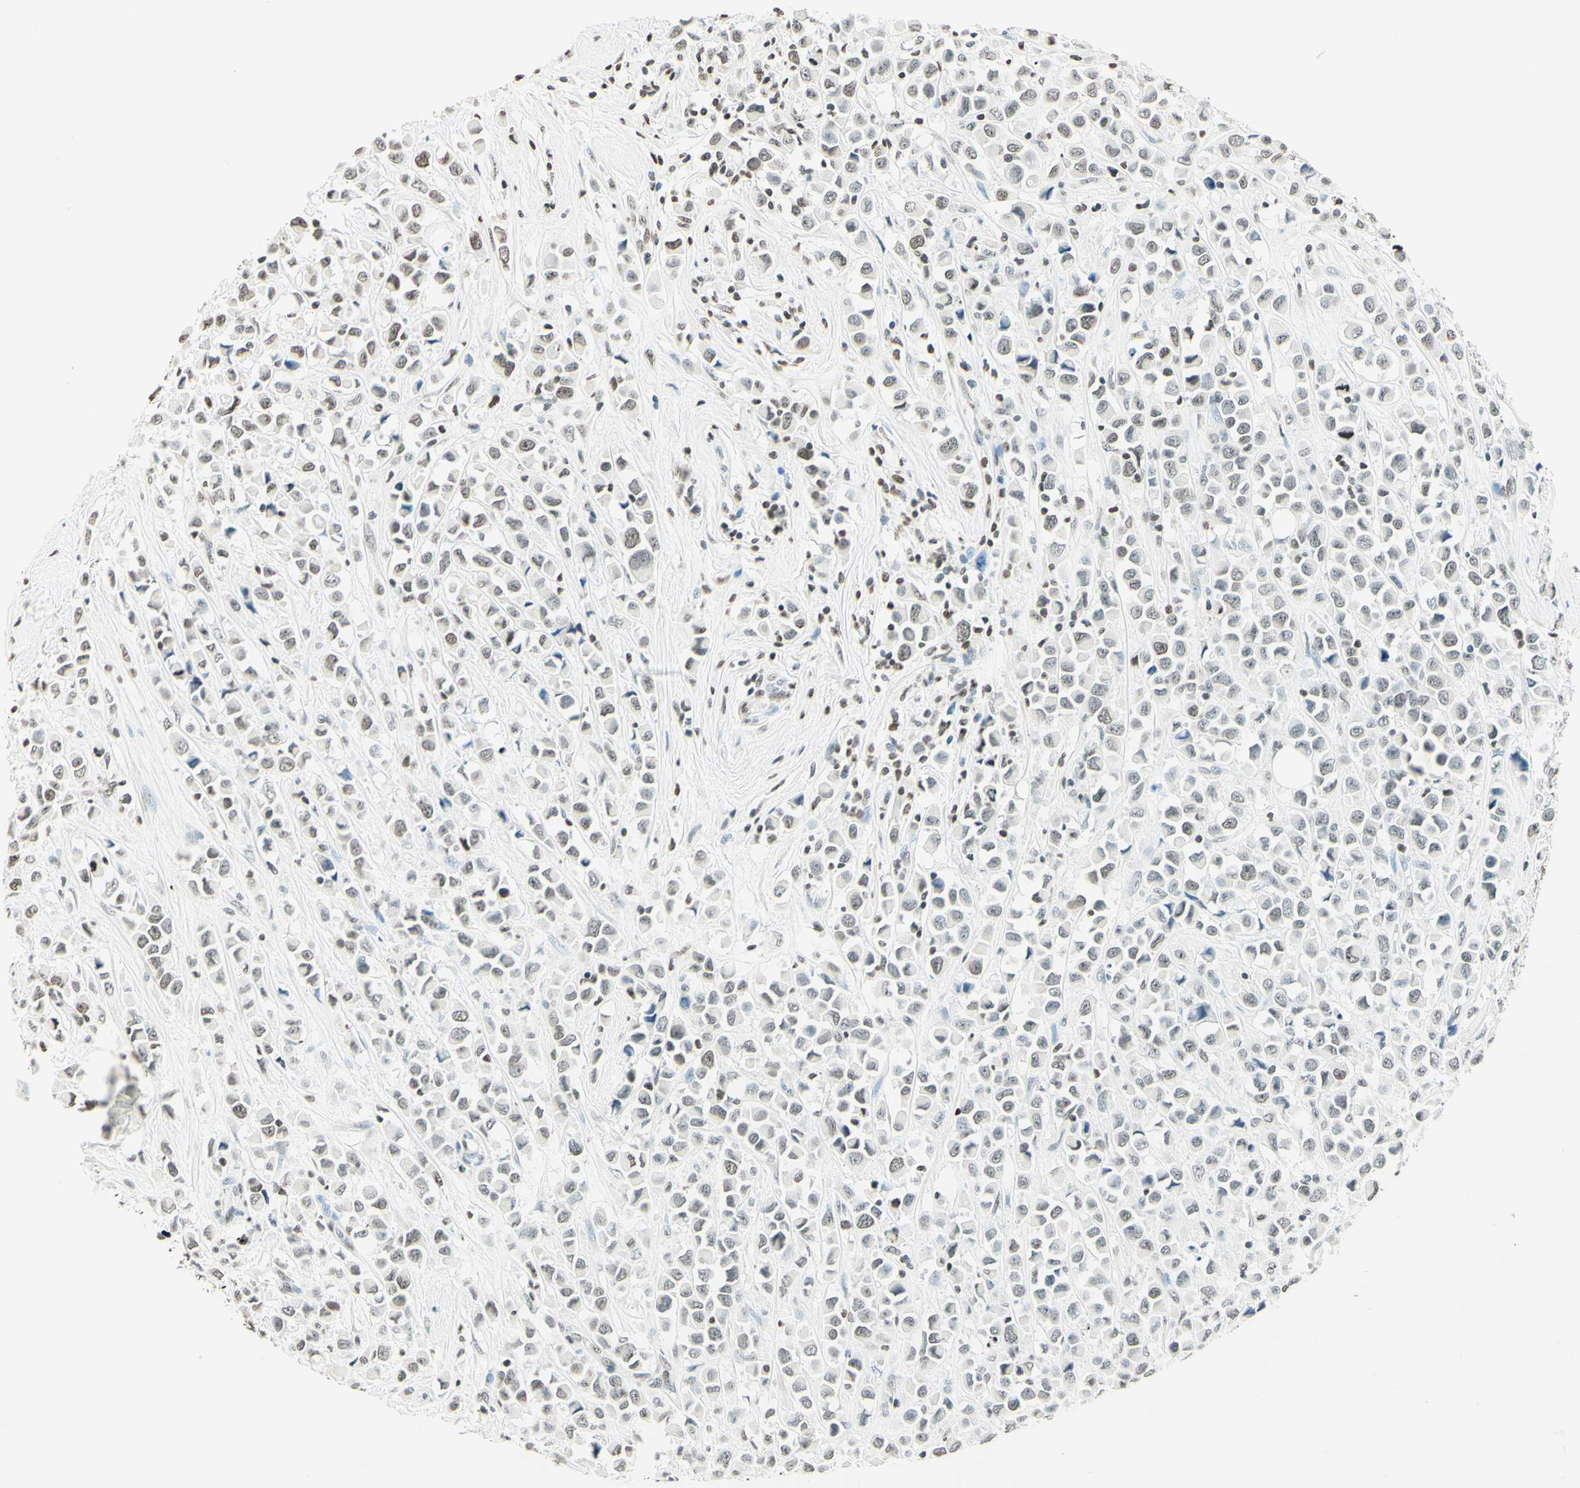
{"staining": {"intensity": "weak", "quantity": "25%-75%", "location": "nuclear"}, "tissue": "breast cancer", "cell_type": "Tumor cells", "image_type": "cancer", "snomed": [{"axis": "morphology", "description": "Duct carcinoma"}, {"axis": "topography", "description": "Breast"}], "caption": "Brown immunohistochemical staining in human invasive ductal carcinoma (breast) exhibits weak nuclear positivity in approximately 25%-75% of tumor cells.", "gene": "MSH2", "patient": {"sex": "female", "age": 61}}